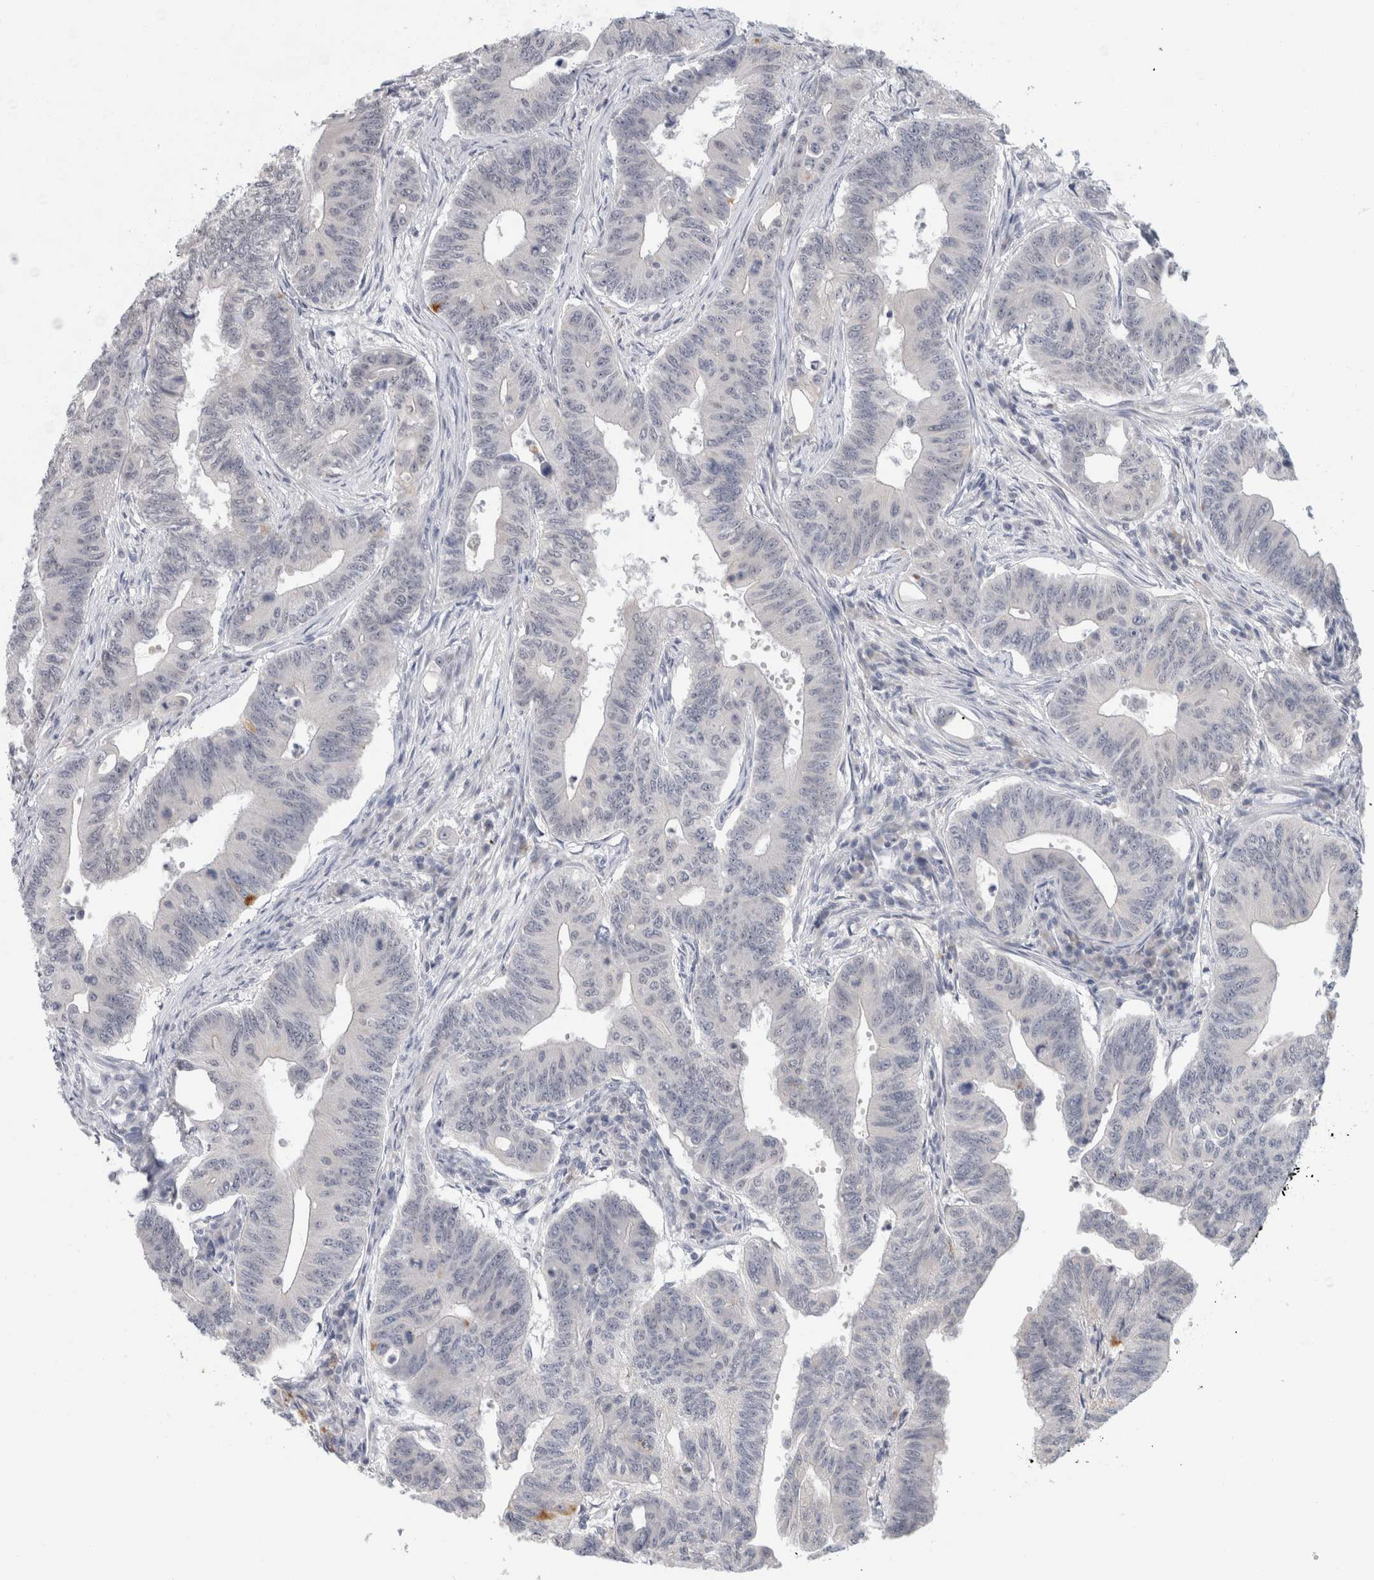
{"staining": {"intensity": "negative", "quantity": "none", "location": "none"}, "tissue": "colorectal cancer", "cell_type": "Tumor cells", "image_type": "cancer", "snomed": [{"axis": "morphology", "description": "Adenoma, NOS"}, {"axis": "morphology", "description": "Adenocarcinoma, NOS"}, {"axis": "topography", "description": "Colon"}], "caption": "This histopathology image is of adenoma (colorectal) stained with immunohistochemistry (IHC) to label a protein in brown with the nuclei are counter-stained blue. There is no positivity in tumor cells.", "gene": "NIPA1", "patient": {"sex": "male", "age": 79}}